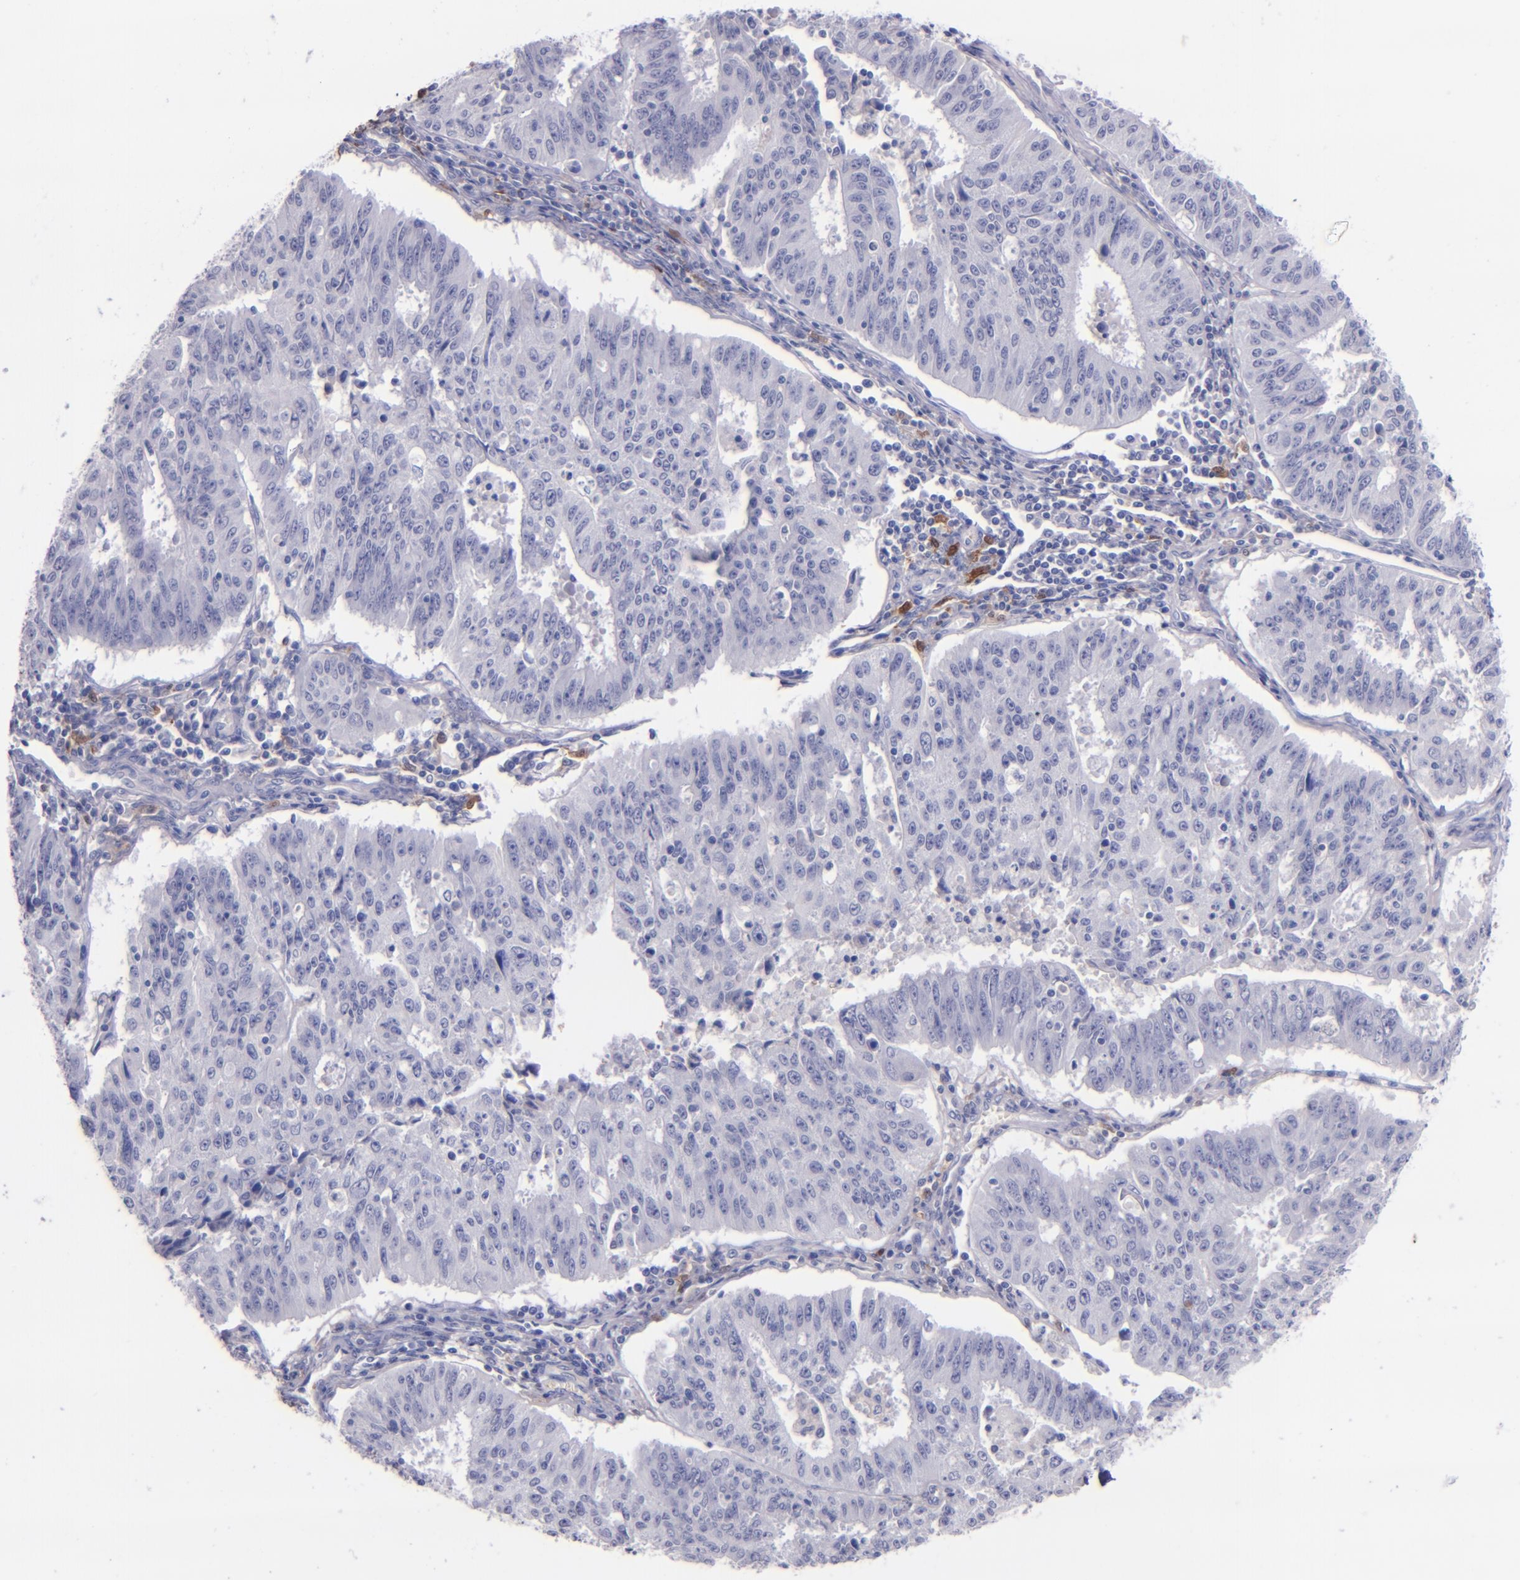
{"staining": {"intensity": "negative", "quantity": "none", "location": "none"}, "tissue": "endometrial cancer", "cell_type": "Tumor cells", "image_type": "cancer", "snomed": [{"axis": "morphology", "description": "Adenocarcinoma, NOS"}, {"axis": "topography", "description": "Endometrium"}], "caption": "High magnification brightfield microscopy of endometrial cancer (adenocarcinoma) stained with DAB (3,3'-diaminobenzidine) (brown) and counterstained with hematoxylin (blue): tumor cells show no significant positivity.", "gene": "F13A1", "patient": {"sex": "female", "age": 42}}